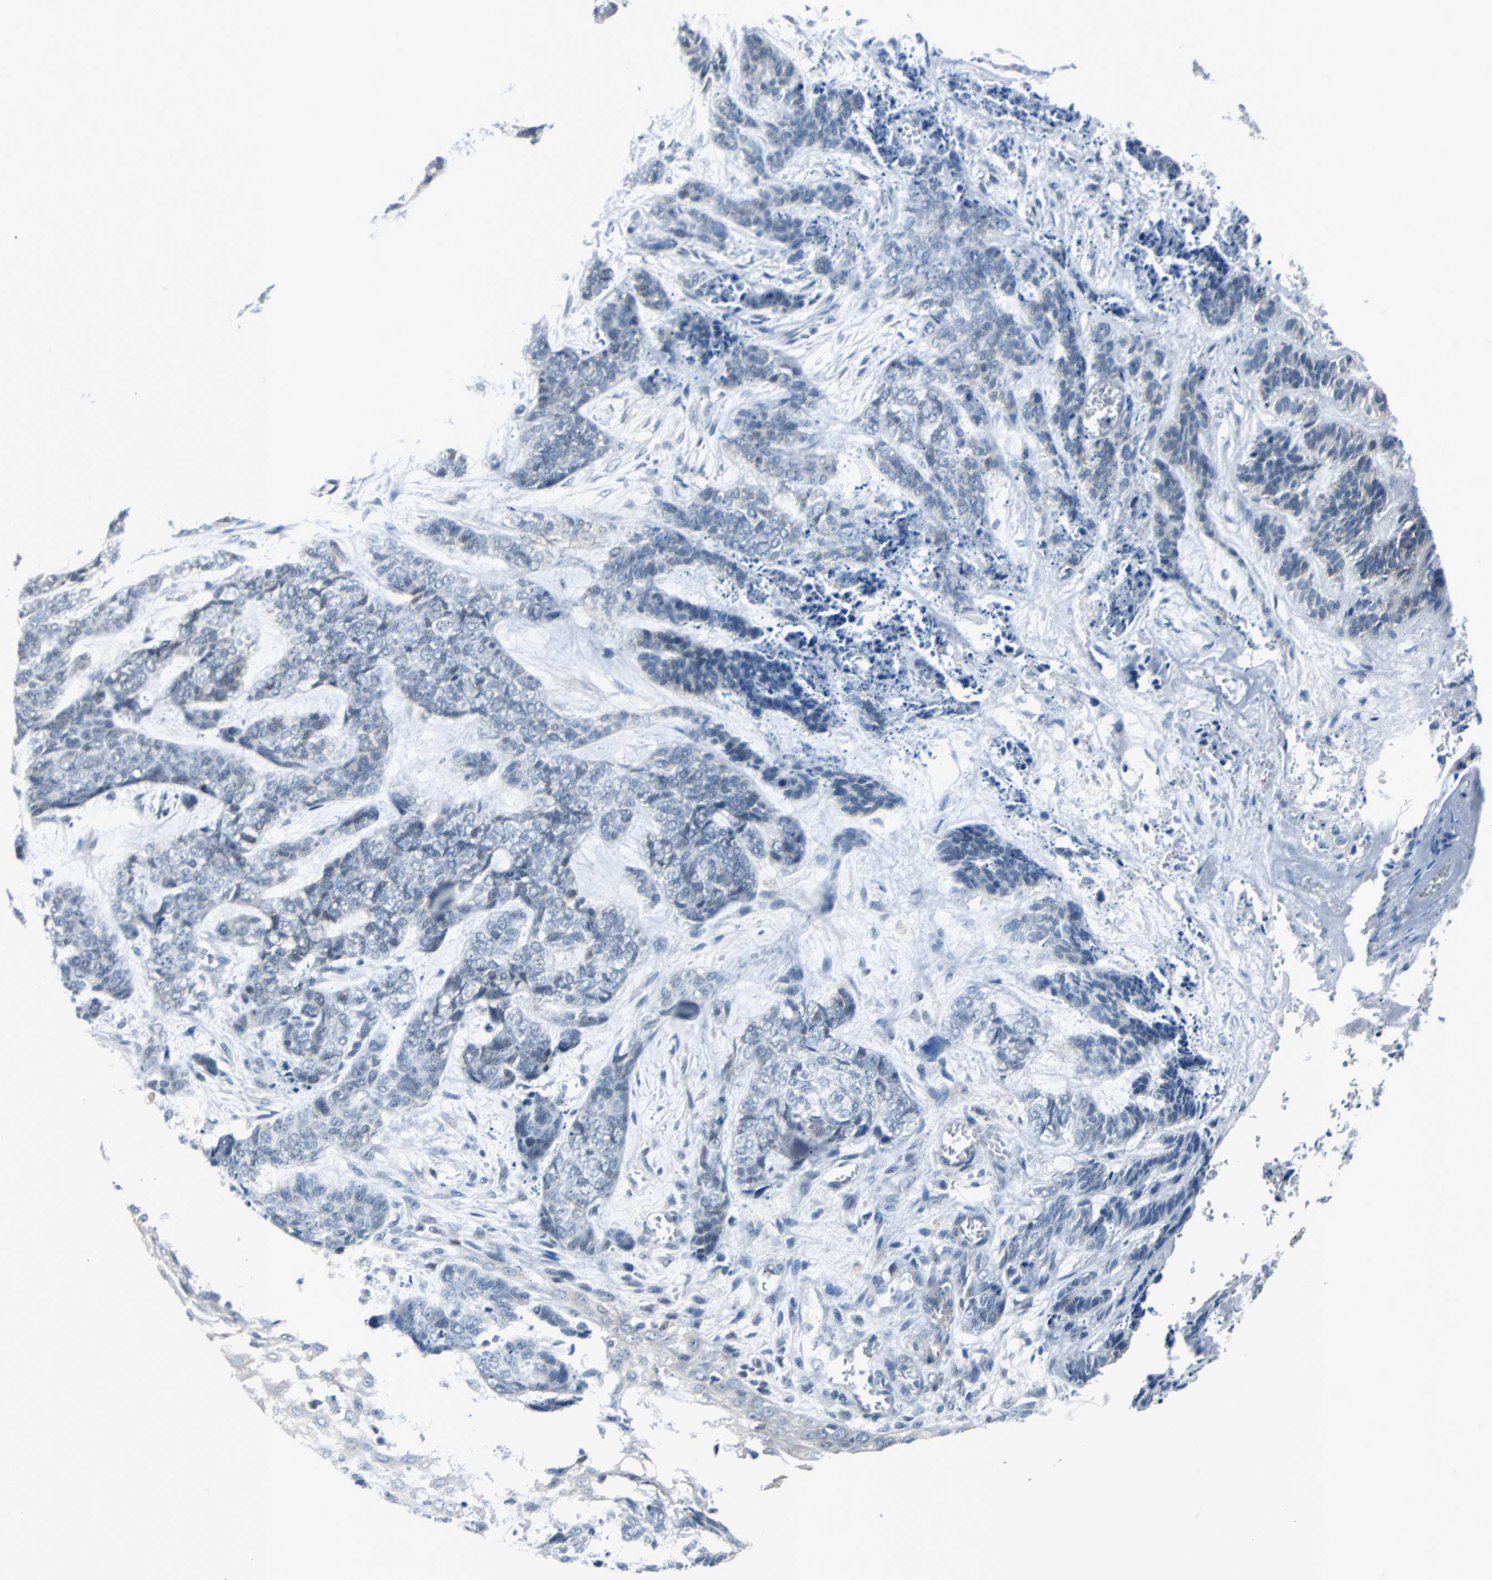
{"staining": {"intensity": "negative", "quantity": "none", "location": "none"}, "tissue": "skin cancer", "cell_type": "Tumor cells", "image_type": "cancer", "snomed": [{"axis": "morphology", "description": "Basal cell carcinoma"}, {"axis": "topography", "description": "Skin"}], "caption": "Basal cell carcinoma (skin) was stained to show a protein in brown. There is no significant staining in tumor cells.", "gene": "ZHX2", "patient": {"sex": "female", "age": 64}}